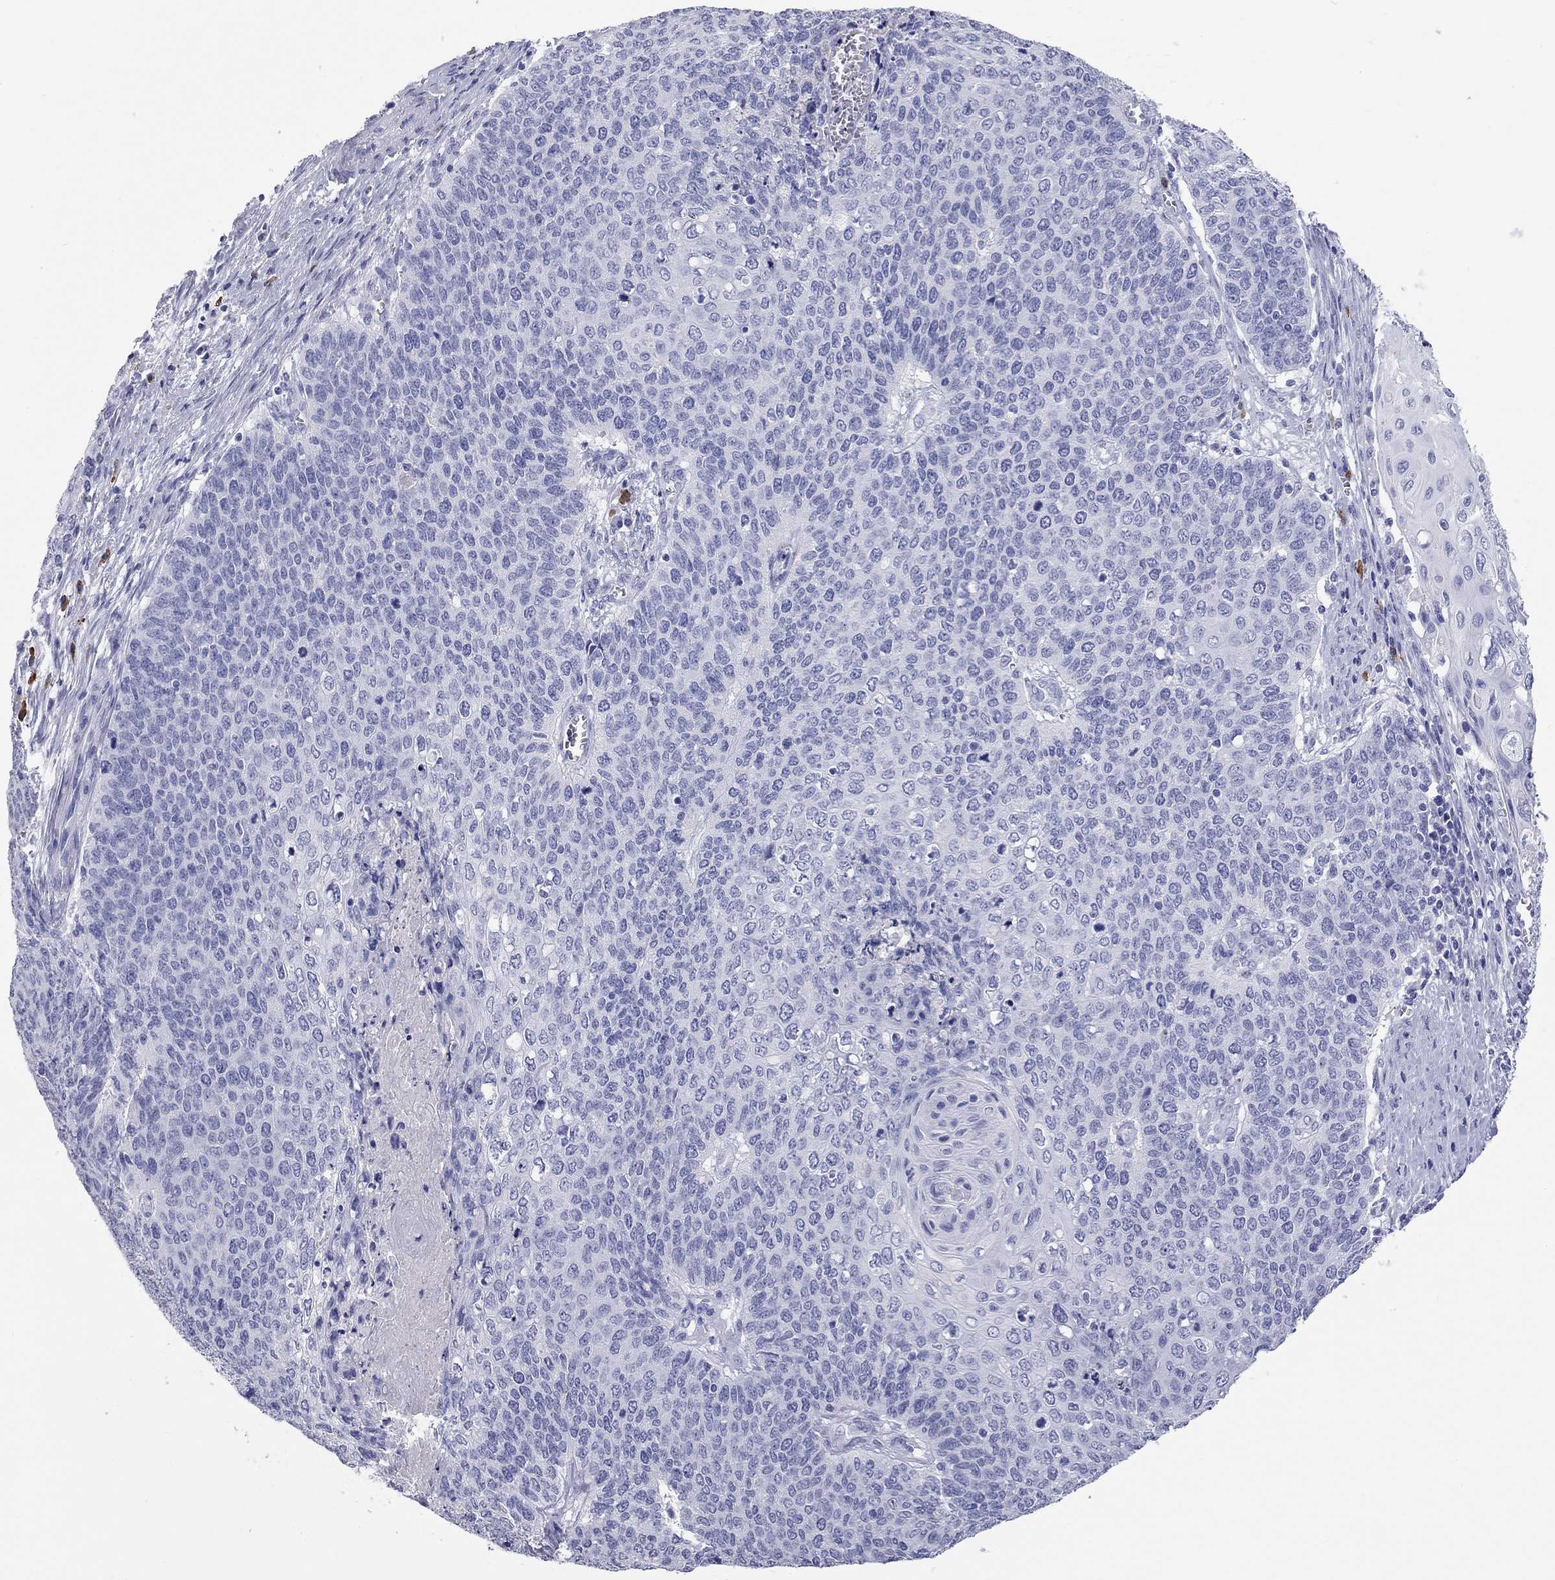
{"staining": {"intensity": "negative", "quantity": "none", "location": "none"}, "tissue": "cervical cancer", "cell_type": "Tumor cells", "image_type": "cancer", "snomed": [{"axis": "morphology", "description": "Squamous cell carcinoma, NOS"}, {"axis": "topography", "description": "Cervix"}], "caption": "This image is of squamous cell carcinoma (cervical) stained with IHC to label a protein in brown with the nuclei are counter-stained blue. There is no staining in tumor cells.", "gene": "PHOX2B", "patient": {"sex": "female", "age": 39}}